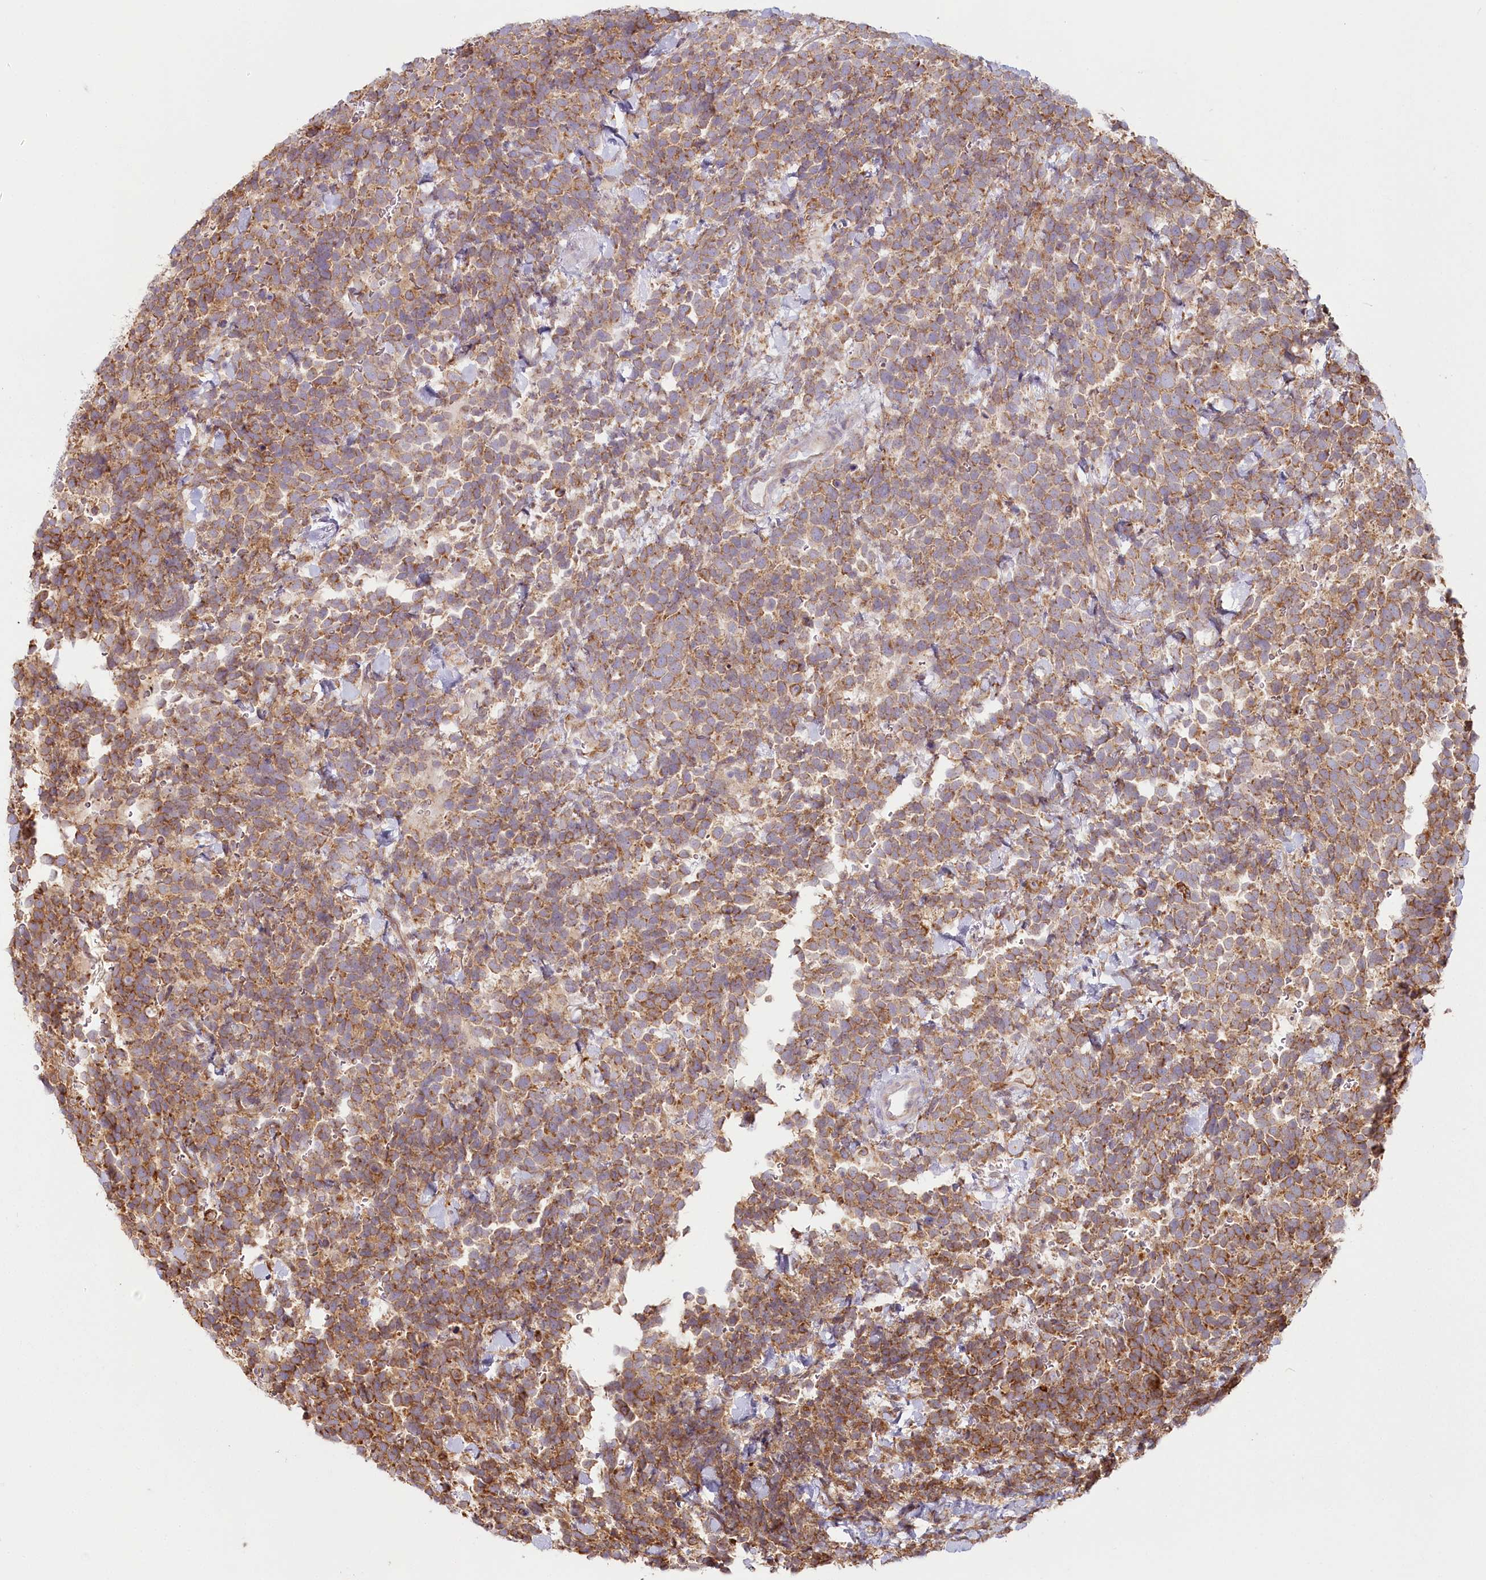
{"staining": {"intensity": "moderate", "quantity": ">75%", "location": "cytoplasmic/membranous"}, "tissue": "urothelial cancer", "cell_type": "Tumor cells", "image_type": "cancer", "snomed": [{"axis": "morphology", "description": "Urothelial carcinoma, High grade"}, {"axis": "topography", "description": "Urinary bladder"}], "caption": "Immunohistochemistry of human urothelial cancer displays medium levels of moderate cytoplasmic/membranous staining in approximately >75% of tumor cells. Immunohistochemistry (ihc) stains the protein in brown and the nuclei are stained blue.", "gene": "HARS2", "patient": {"sex": "female", "age": 82}}